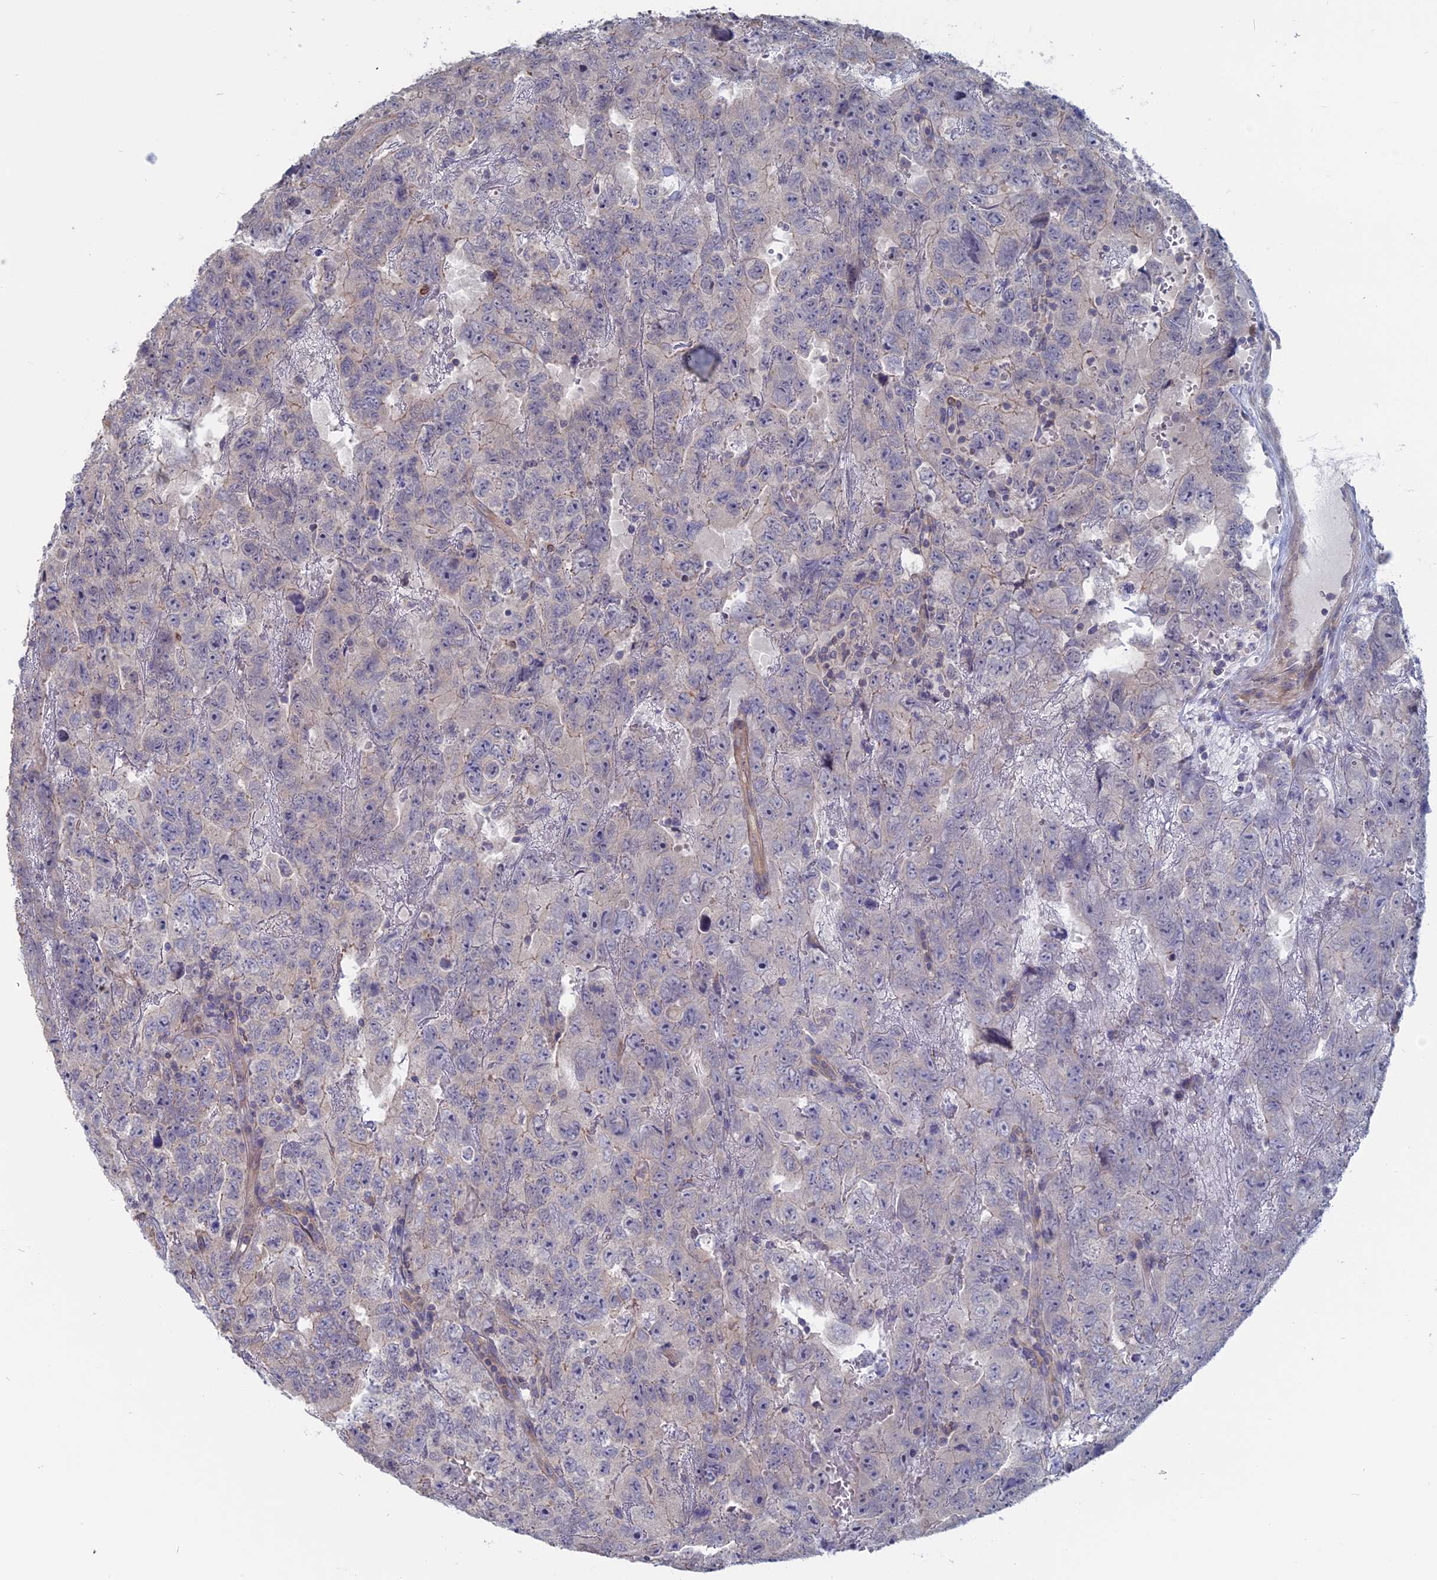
{"staining": {"intensity": "negative", "quantity": "none", "location": "none"}, "tissue": "testis cancer", "cell_type": "Tumor cells", "image_type": "cancer", "snomed": [{"axis": "morphology", "description": "Carcinoma, Embryonal, NOS"}, {"axis": "topography", "description": "Testis"}], "caption": "This is an immunohistochemistry (IHC) image of human testis cancer. There is no positivity in tumor cells.", "gene": "TBC1D30", "patient": {"sex": "male", "age": 45}}